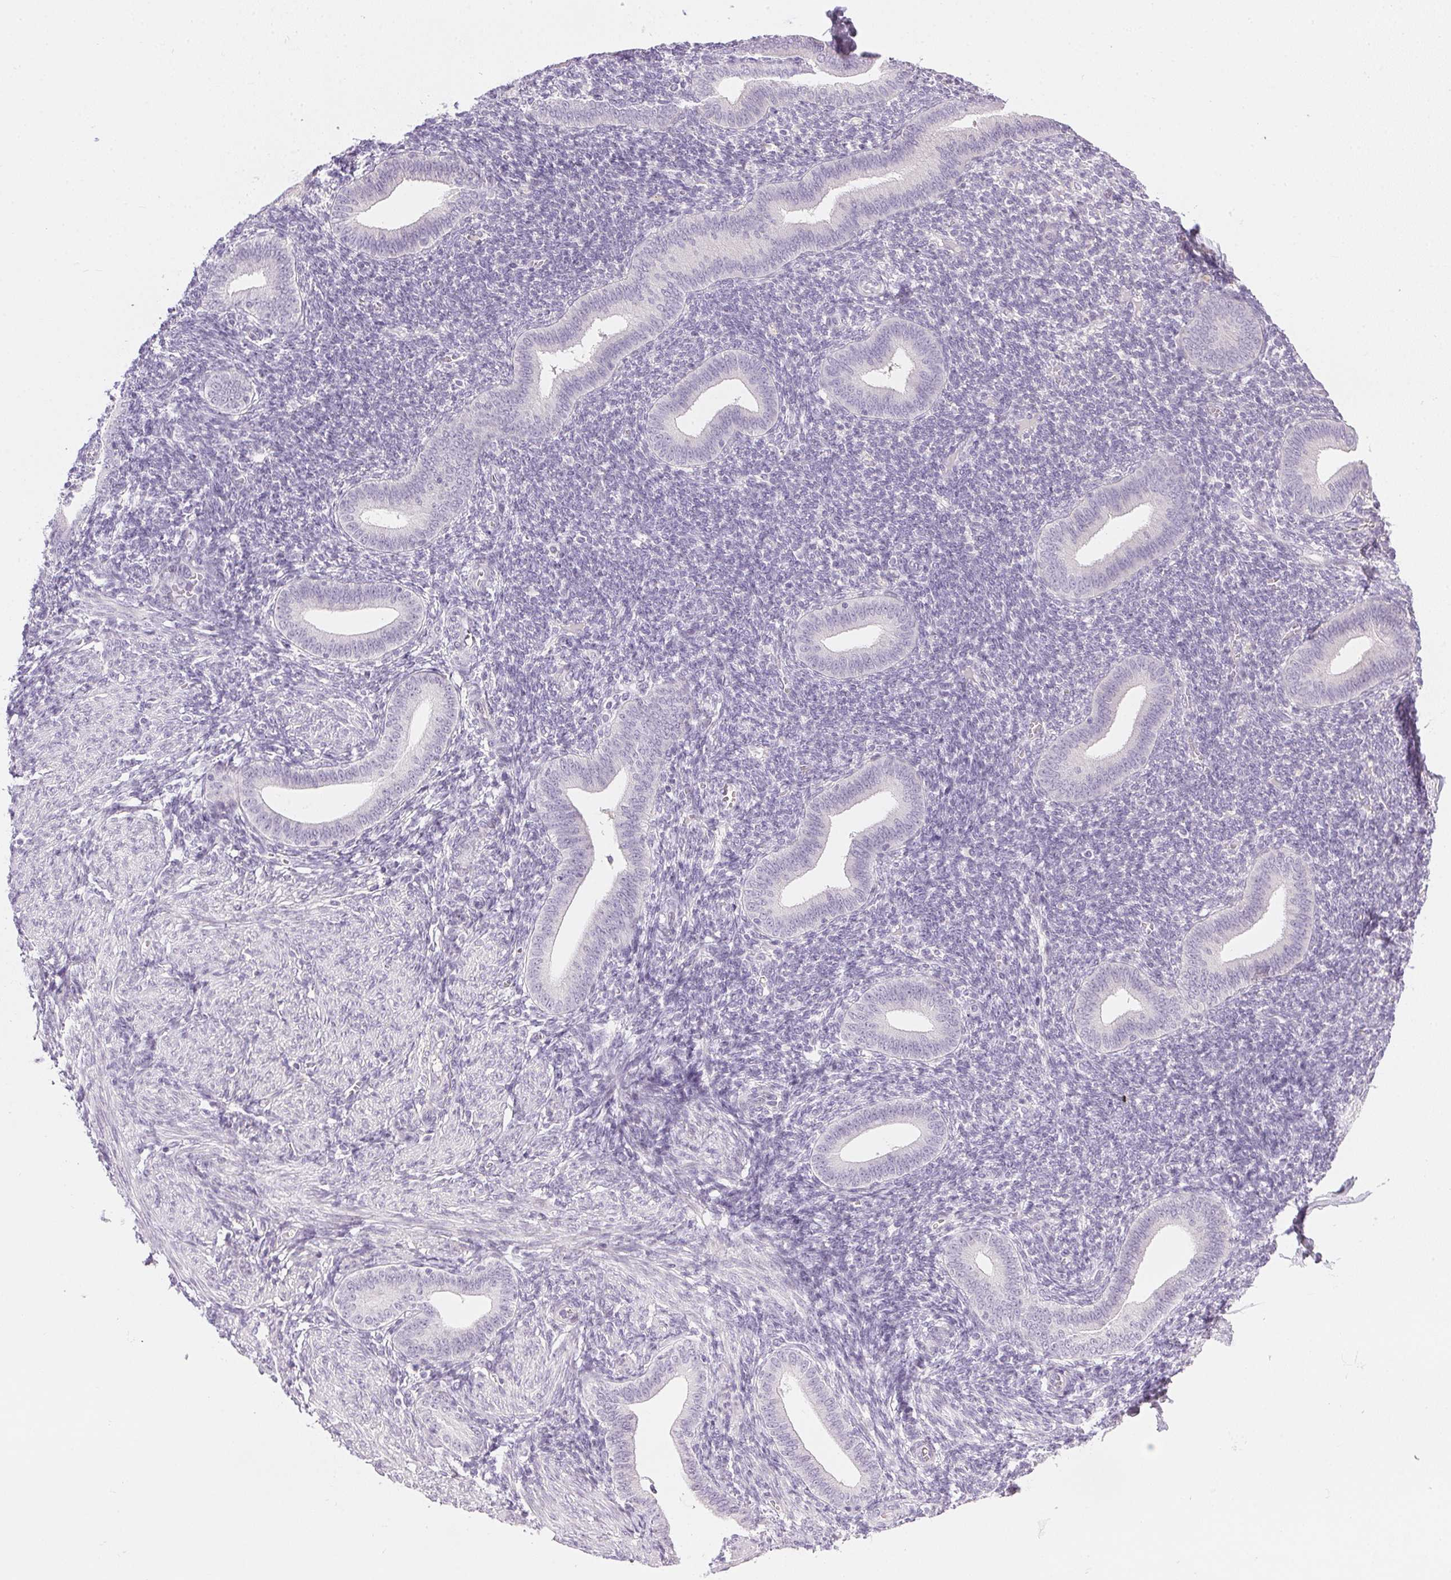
{"staining": {"intensity": "negative", "quantity": "none", "location": "none"}, "tissue": "endometrium", "cell_type": "Cells in endometrial stroma", "image_type": "normal", "snomed": [{"axis": "morphology", "description": "Normal tissue, NOS"}, {"axis": "topography", "description": "Endometrium"}], "caption": "IHC histopathology image of benign endometrium stained for a protein (brown), which reveals no positivity in cells in endometrial stroma. (Stains: DAB immunohistochemistry with hematoxylin counter stain, Microscopy: brightfield microscopy at high magnification).", "gene": "GSDMC", "patient": {"sex": "female", "age": 25}}